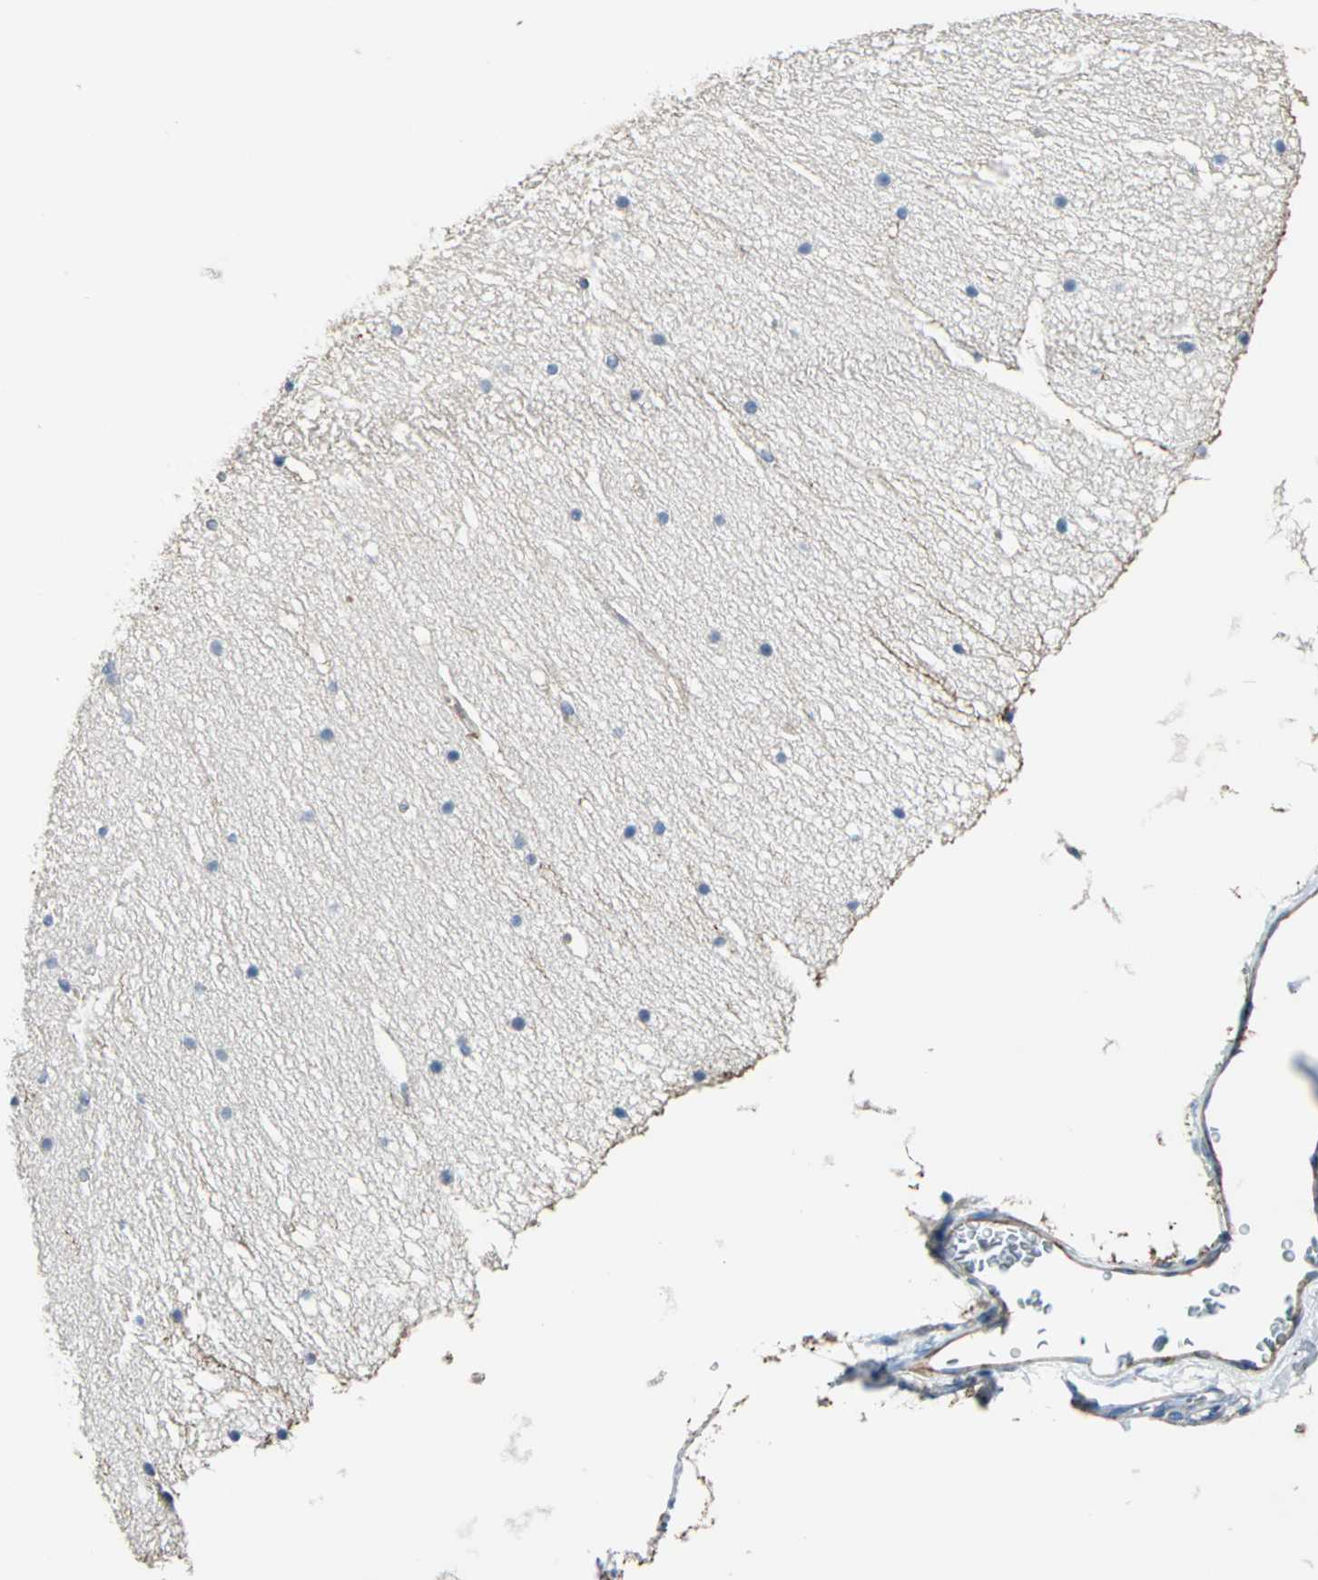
{"staining": {"intensity": "moderate", "quantity": "25%-75%", "location": "cytoplasmic/membranous"}, "tissue": "cerebellum", "cell_type": "Cells in granular layer", "image_type": "normal", "snomed": [{"axis": "morphology", "description": "Normal tissue, NOS"}, {"axis": "topography", "description": "Cerebellum"}], "caption": "Approximately 25%-75% of cells in granular layer in normal cerebellum exhibit moderate cytoplasmic/membranous protein expression as visualized by brown immunohistochemical staining.", "gene": "CD44", "patient": {"sex": "female", "age": 19}}